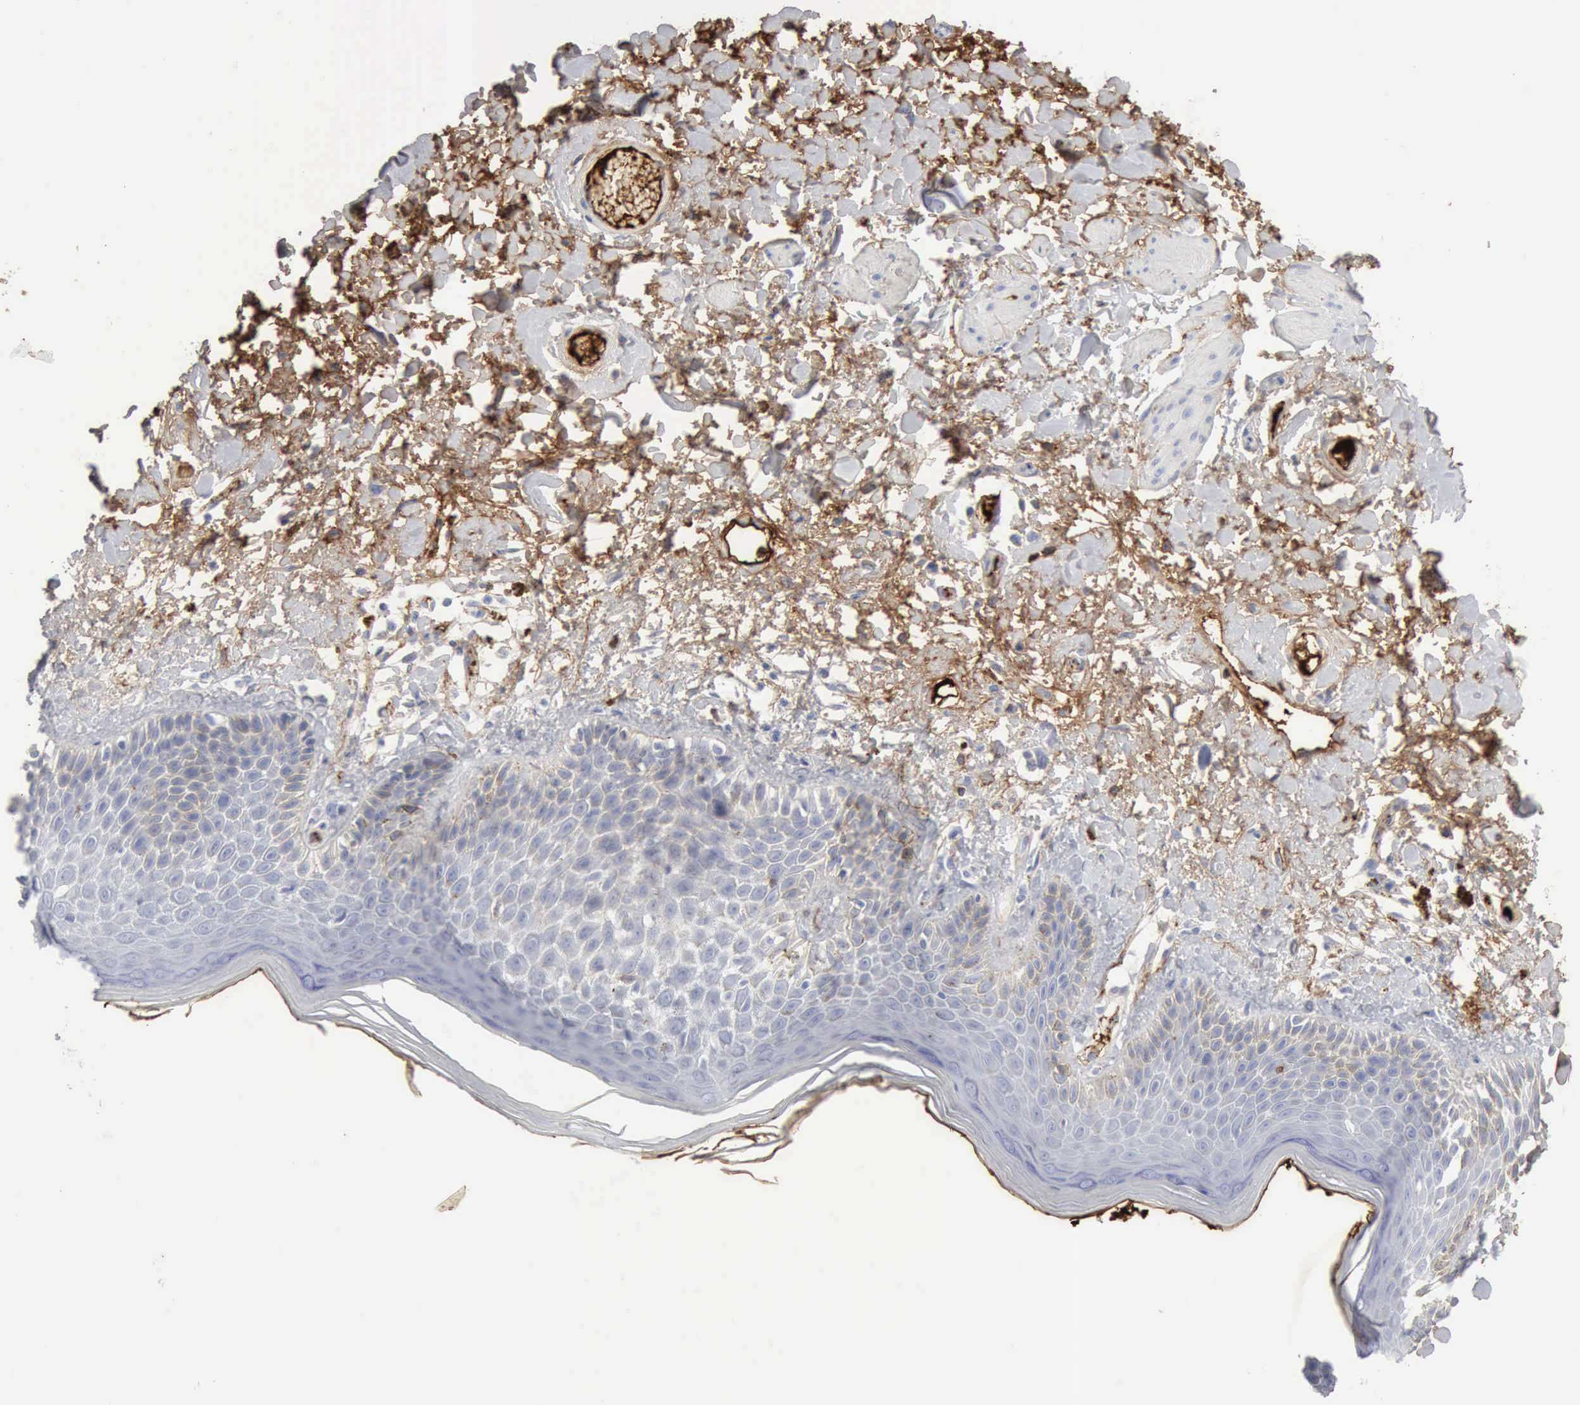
{"staining": {"intensity": "moderate", "quantity": "25%-75%", "location": "cytoplasmic/membranous"}, "tissue": "skin", "cell_type": "Epidermal cells", "image_type": "normal", "snomed": [{"axis": "morphology", "description": "Normal tissue, NOS"}, {"axis": "topography", "description": "Anal"}], "caption": "This is an image of IHC staining of normal skin, which shows moderate positivity in the cytoplasmic/membranous of epidermal cells.", "gene": "C4BPA", "patient": {"sex": "female", "age": 78}}